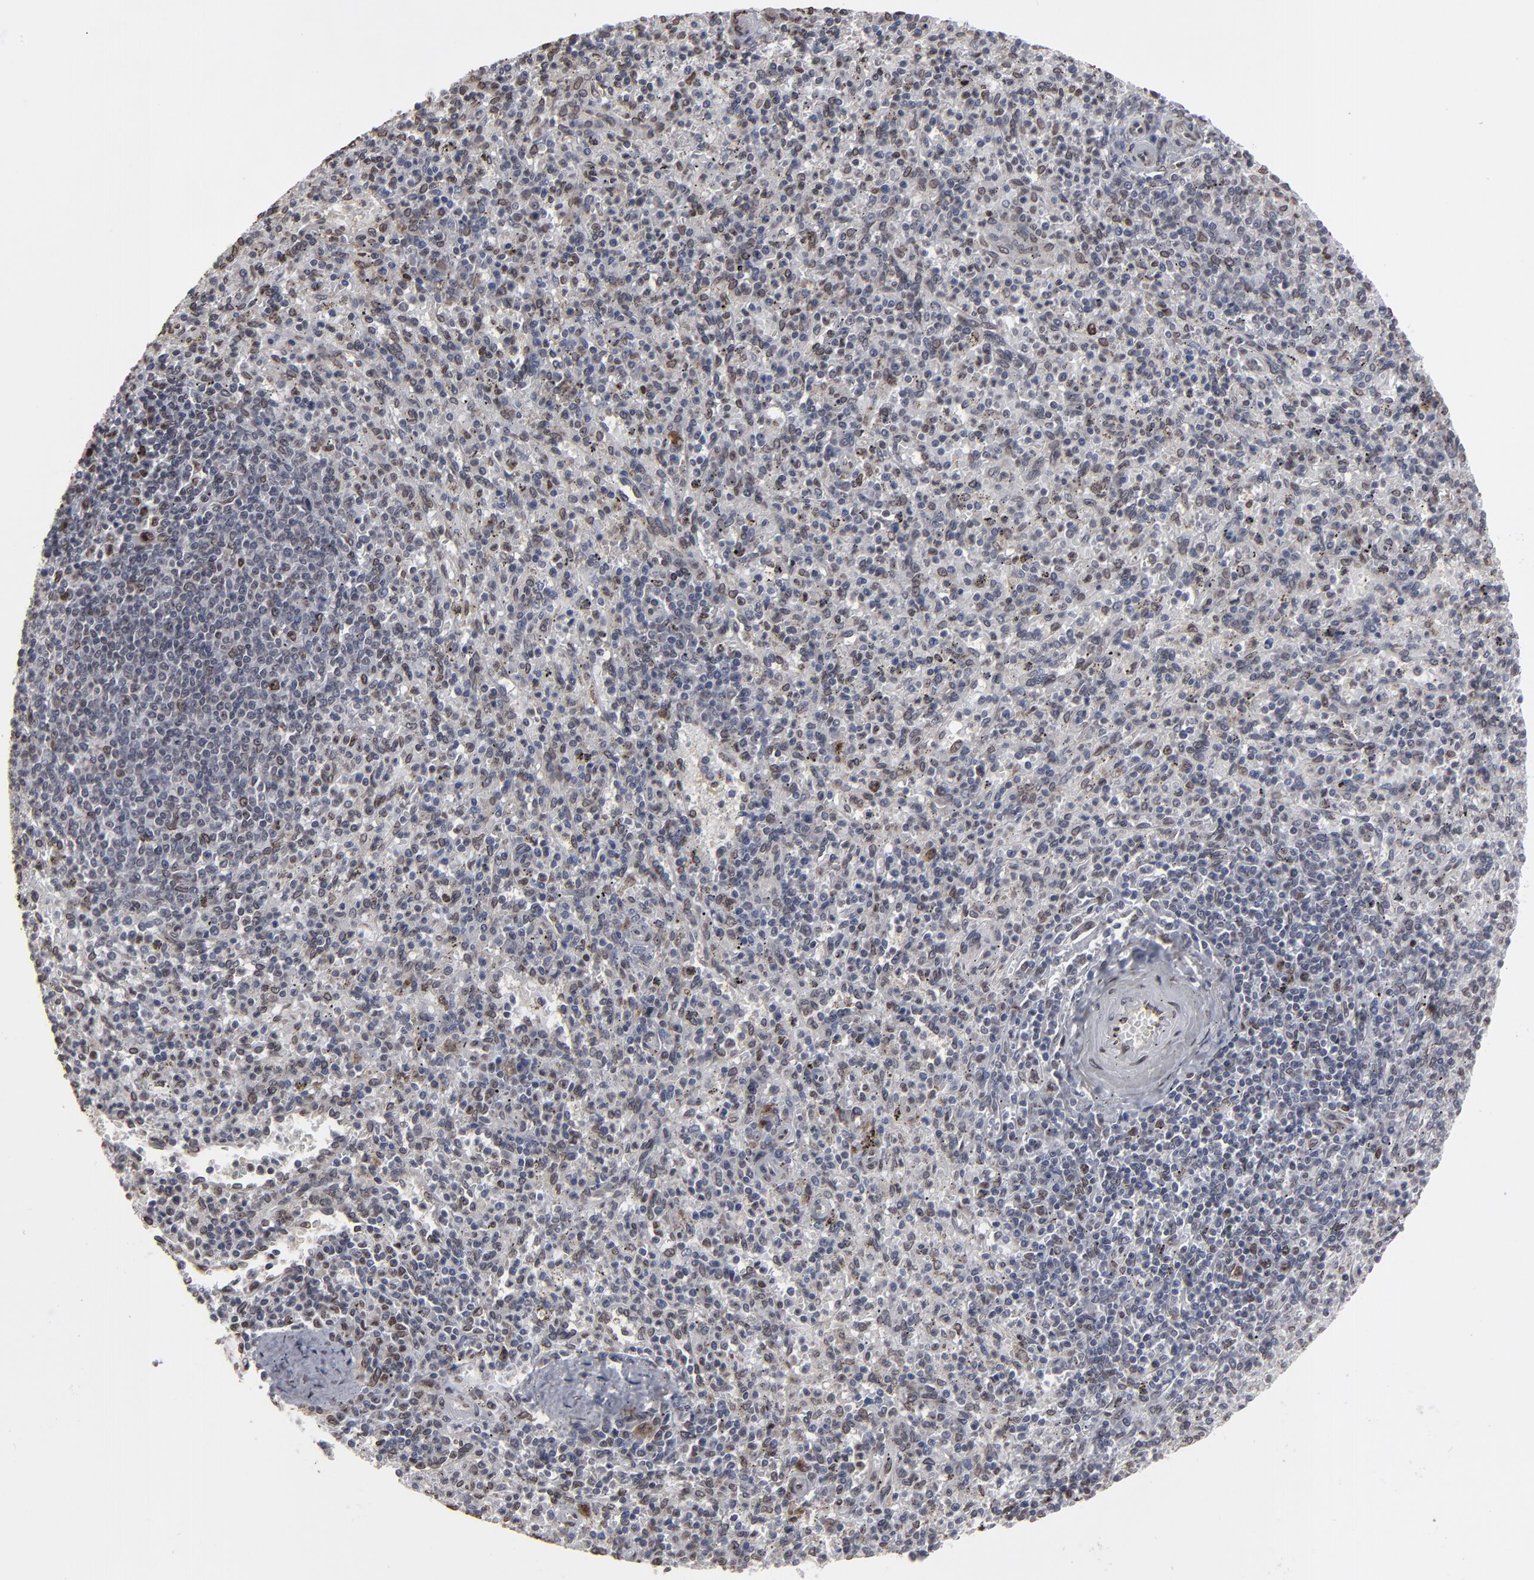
{"staining": {"intensity": "weak", "quantity": "<25%", "location": "nuclear"}, "tissue": "spleen", "cell_type": "Cells in red pulp", "image_type": "normal", "snomed": [{"axis": "morphology", "description": "Normal tissue, NOS"}, {"axis": "topography", "description": "Spleen"}], "caption": "High power microscopy image of an immunohistochemistry micrograph of normal spleen, revealing no significant expression in cells in red pulp. (DAB (3,3'-diaminobenzidine) IHC, high magnification).", "gene": "BAZ1A", "patient": {"sex": "male", "age": 72}}